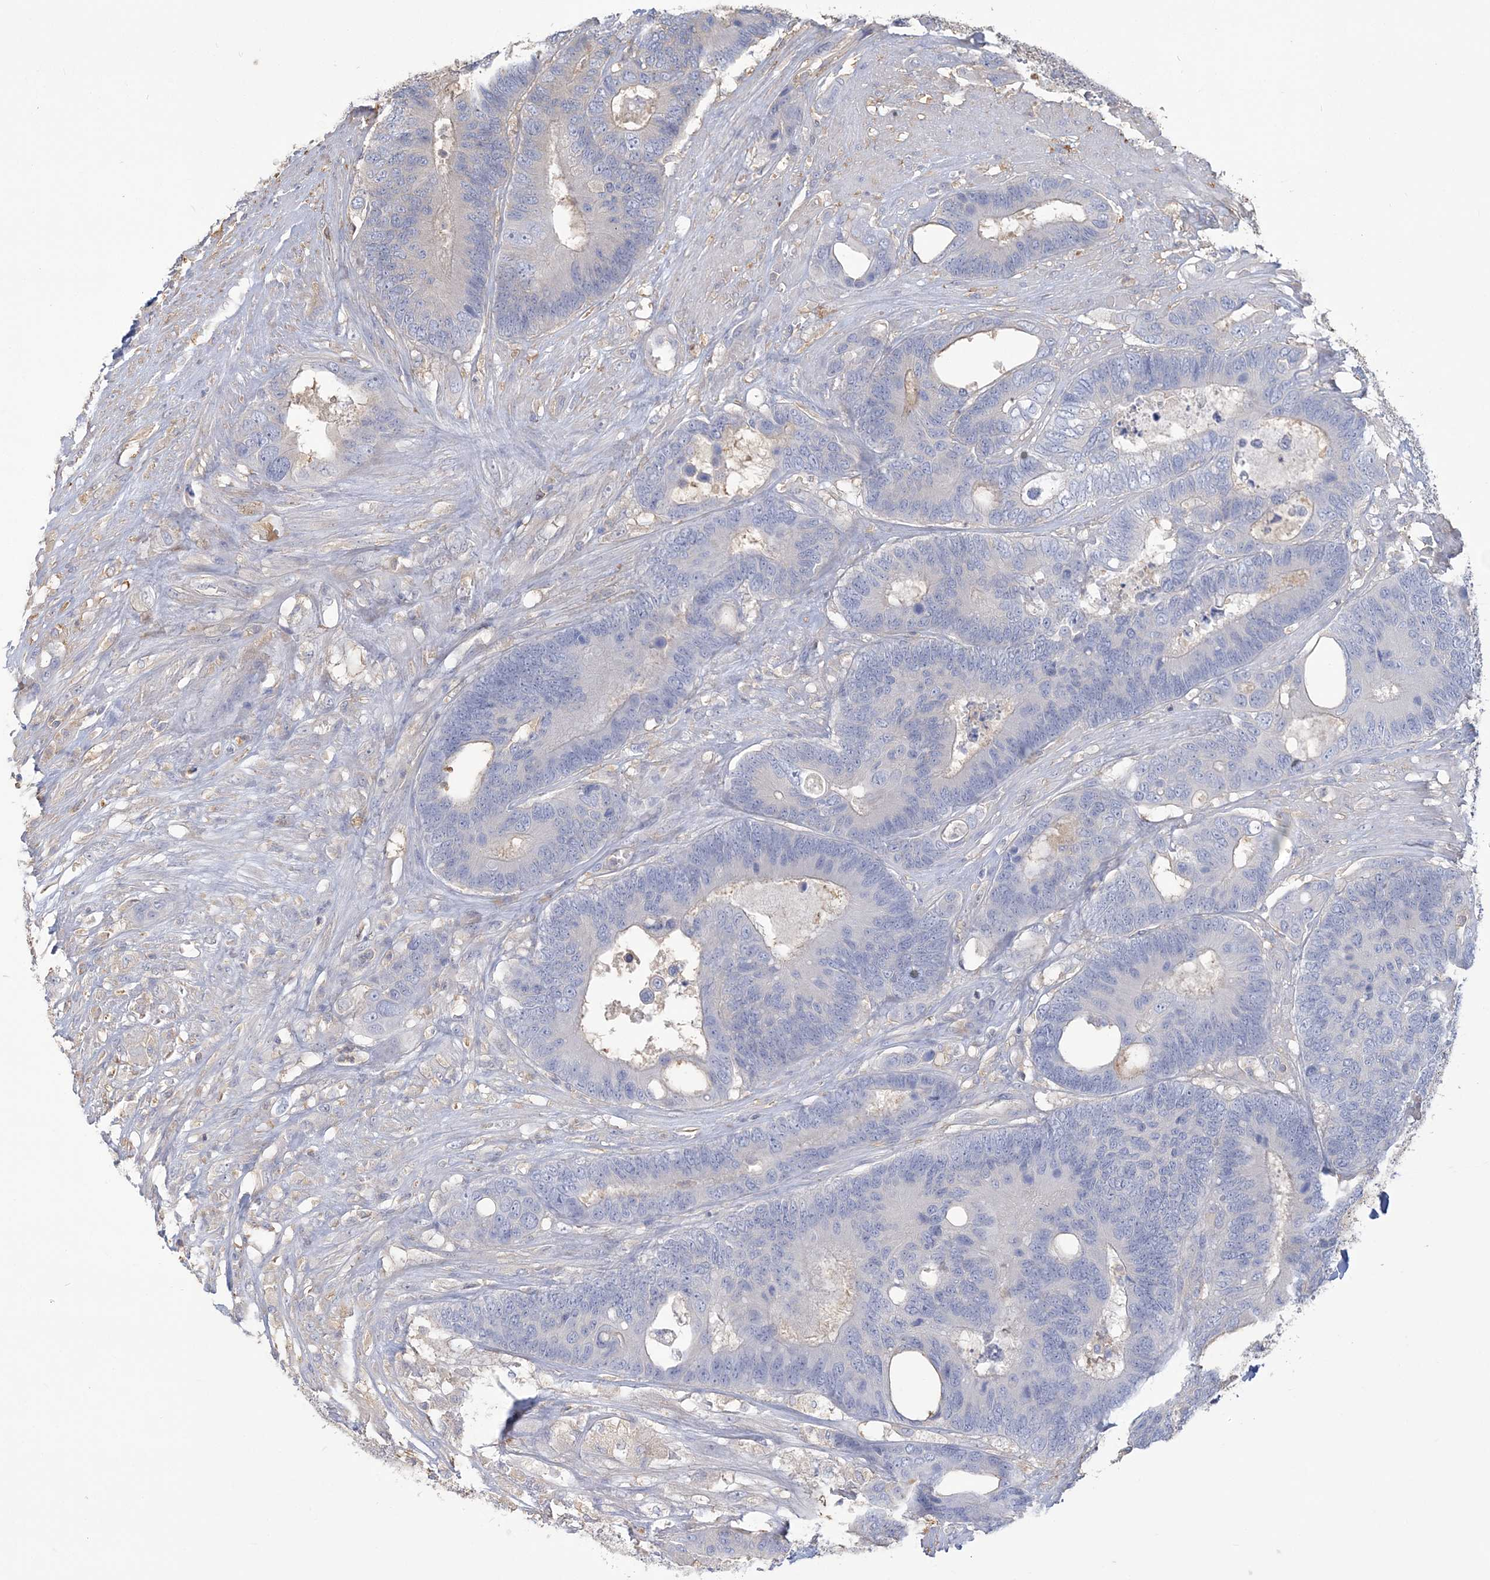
{"staining": {"intensity": "negative", "quantity": "none", "location": "none"}, "tissue": "colorectal cancer", "cell_type": "Tumor cells", "image_type": "cancer", "snomed": [{"axis": "morphology", "description": "Adenocarcinoma, NOS"}, {"axis": "topography", "description": "Rectum"}], "caption": "A high-resolution histopathology image shows immunohistochemistry staining of colorectal cancer (adenocarcinoma), which displays no significant positivity in tumor cells.", "gene": "ANKS1A", "patient": {"sex": "male", "age": 55}}